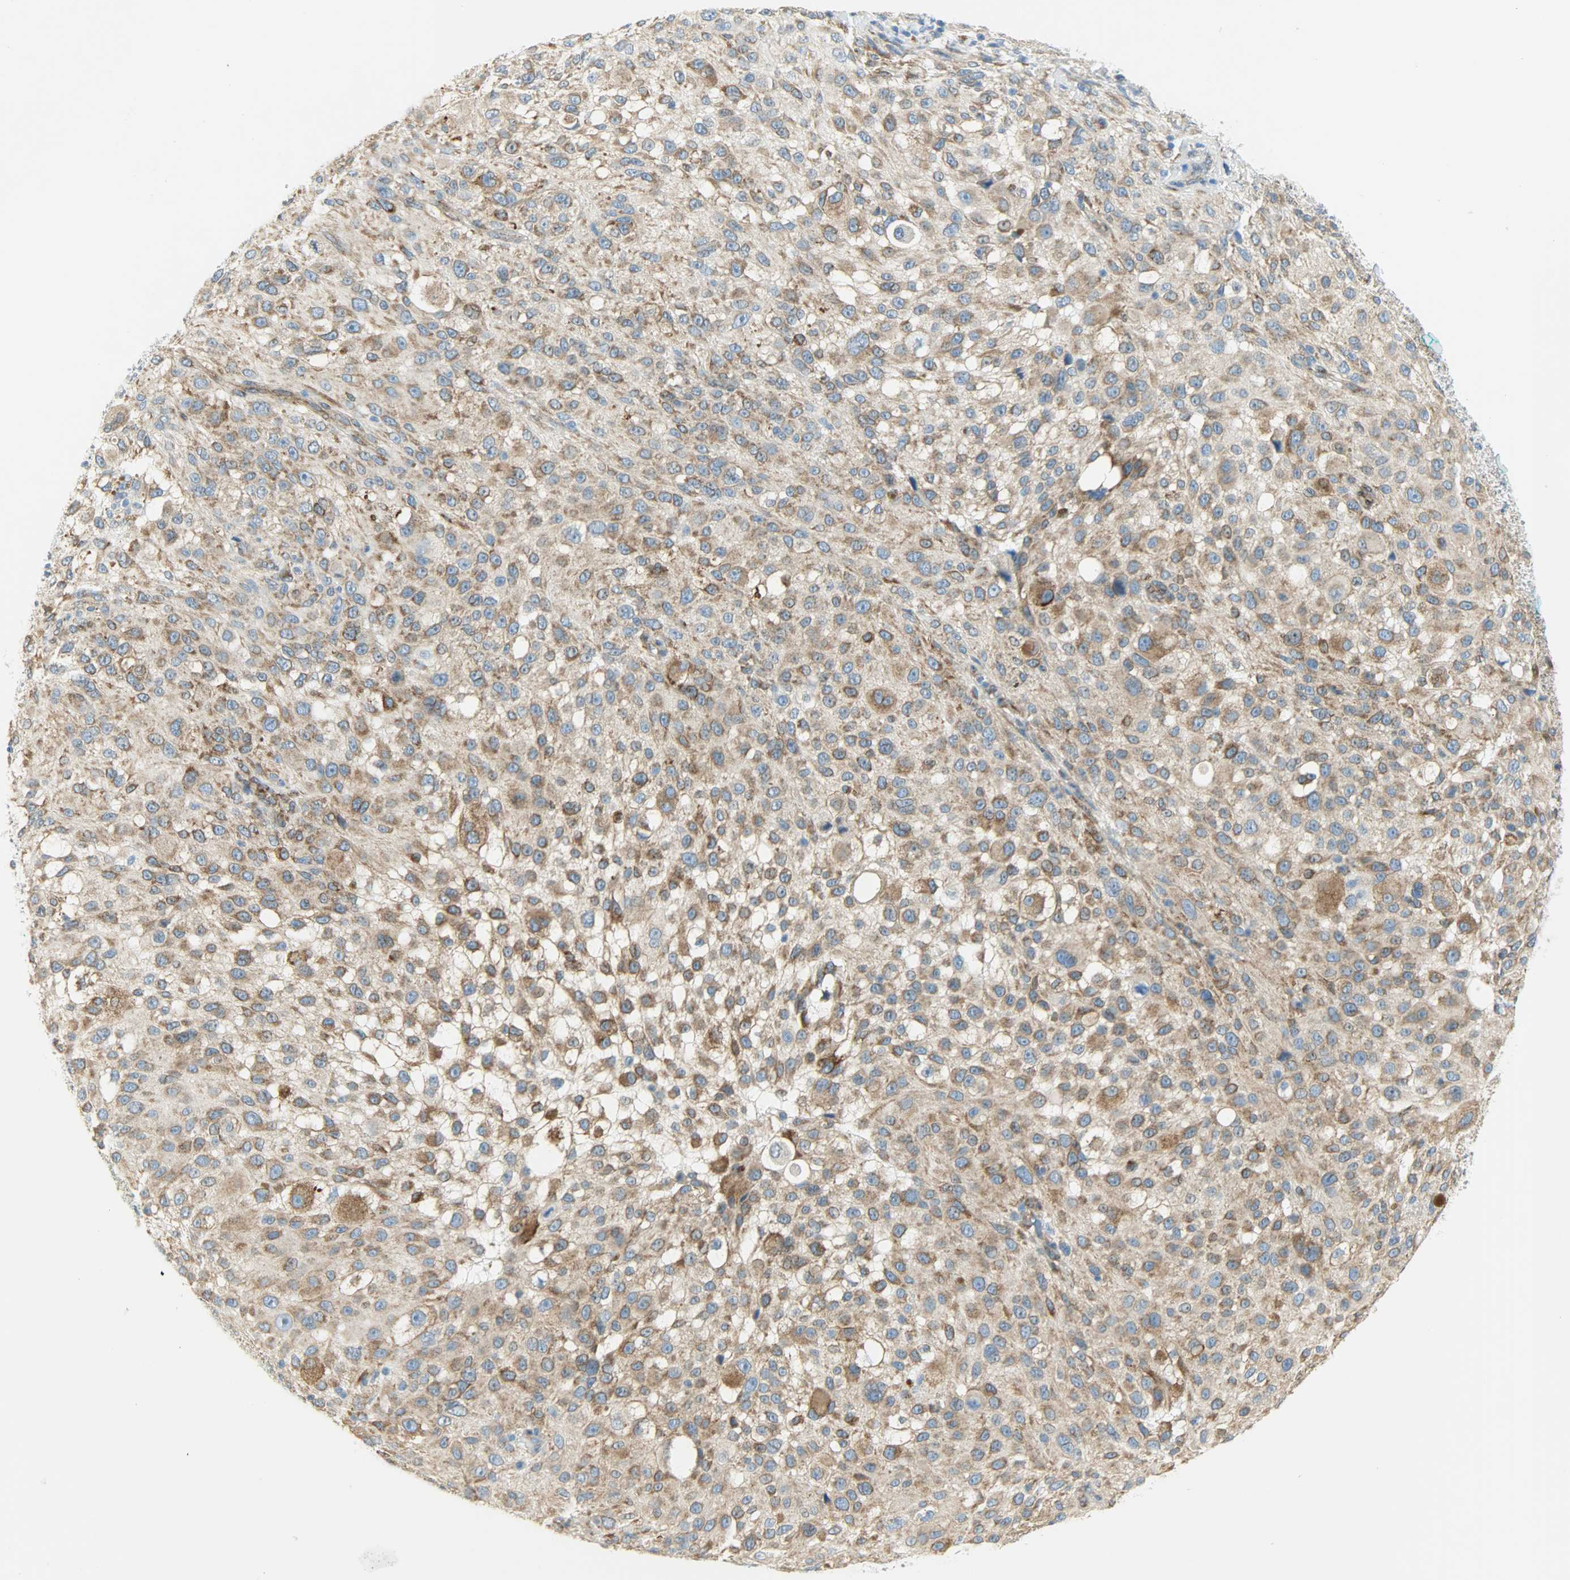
{"staining": {"intensity": "strong", "quantity": ">75%", "location": "cytoplasmic/membranous"}, "tissue": "melanoma", "cell_type": "Tumor cells", "image_type": "cancer", "snomed": [{"axis": "morphology", "description": "Necrosis, NOS"}, {"axis": "morphology", "description": "Malignant melanoma, NOS"}, {"axis": "topography", "description": "Skin"}], "caption": "Malignant melanoma was stained to show a protein in brown. There is high levels of strong cytoplasmic/membranous positivity in approximately >75% of tumor cells.", "gene": "PKD2", "patient": {"sex": "female", "age": 87}}